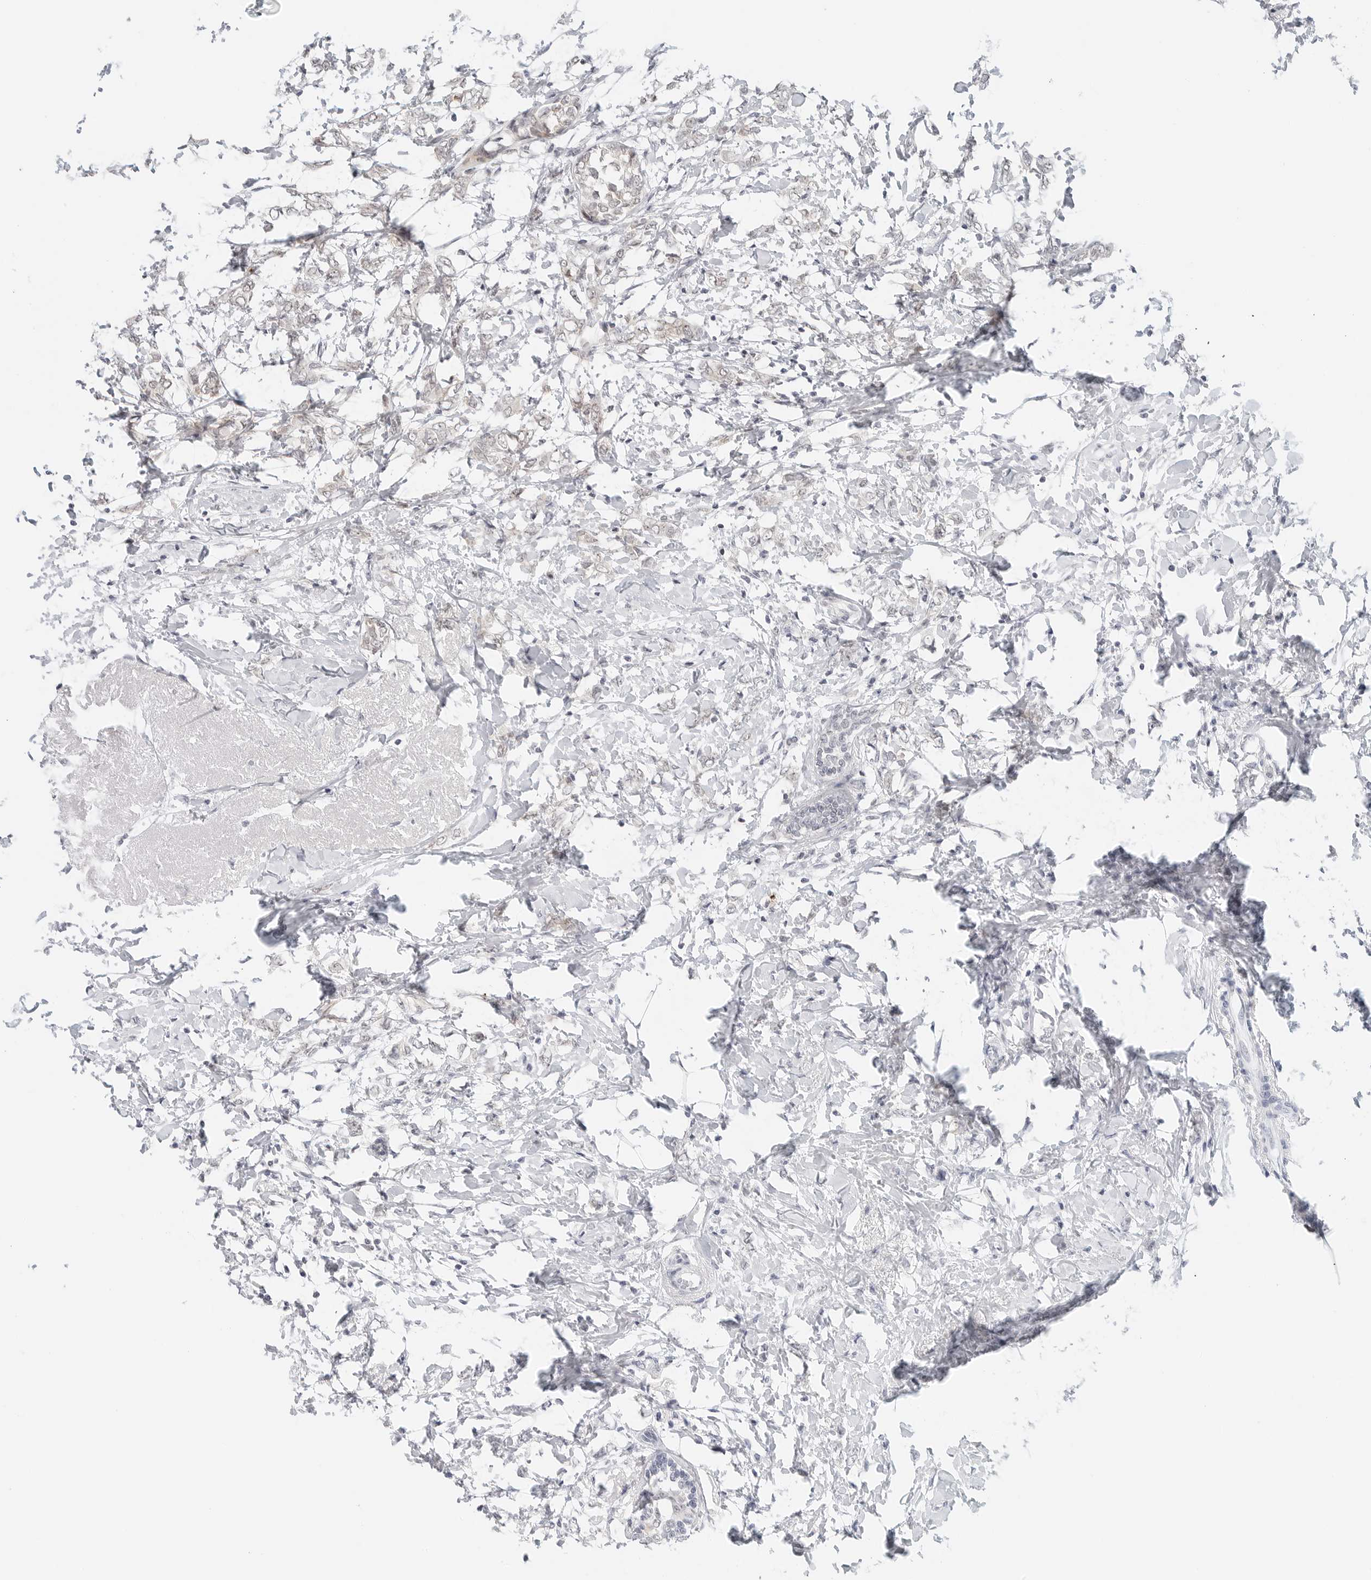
{"staining": {"intensity": "weak", "quantity": "<25%", "location": "cytoplasmic/membranous"}, "tissue": "breast cancer", "cell_type": "Tumor cells", "image_type": "cancer", "snomed": [{"axis": "morphology", "description": "Normal tissue, NOS"}, {"axis": "morphology", "description": "Lobular carcinoma"}, {"axis": "topography", "description": "Breast"}], "caption": "The IHC histopathology image has no significant expression in tumor cells of breast lobular carcinoma tissue. (DAB immunohistochemistry (IHC) with hematoxylin counter stain).", "gene": "METAP1", "patient": {"sex": "female", "age": 47}}